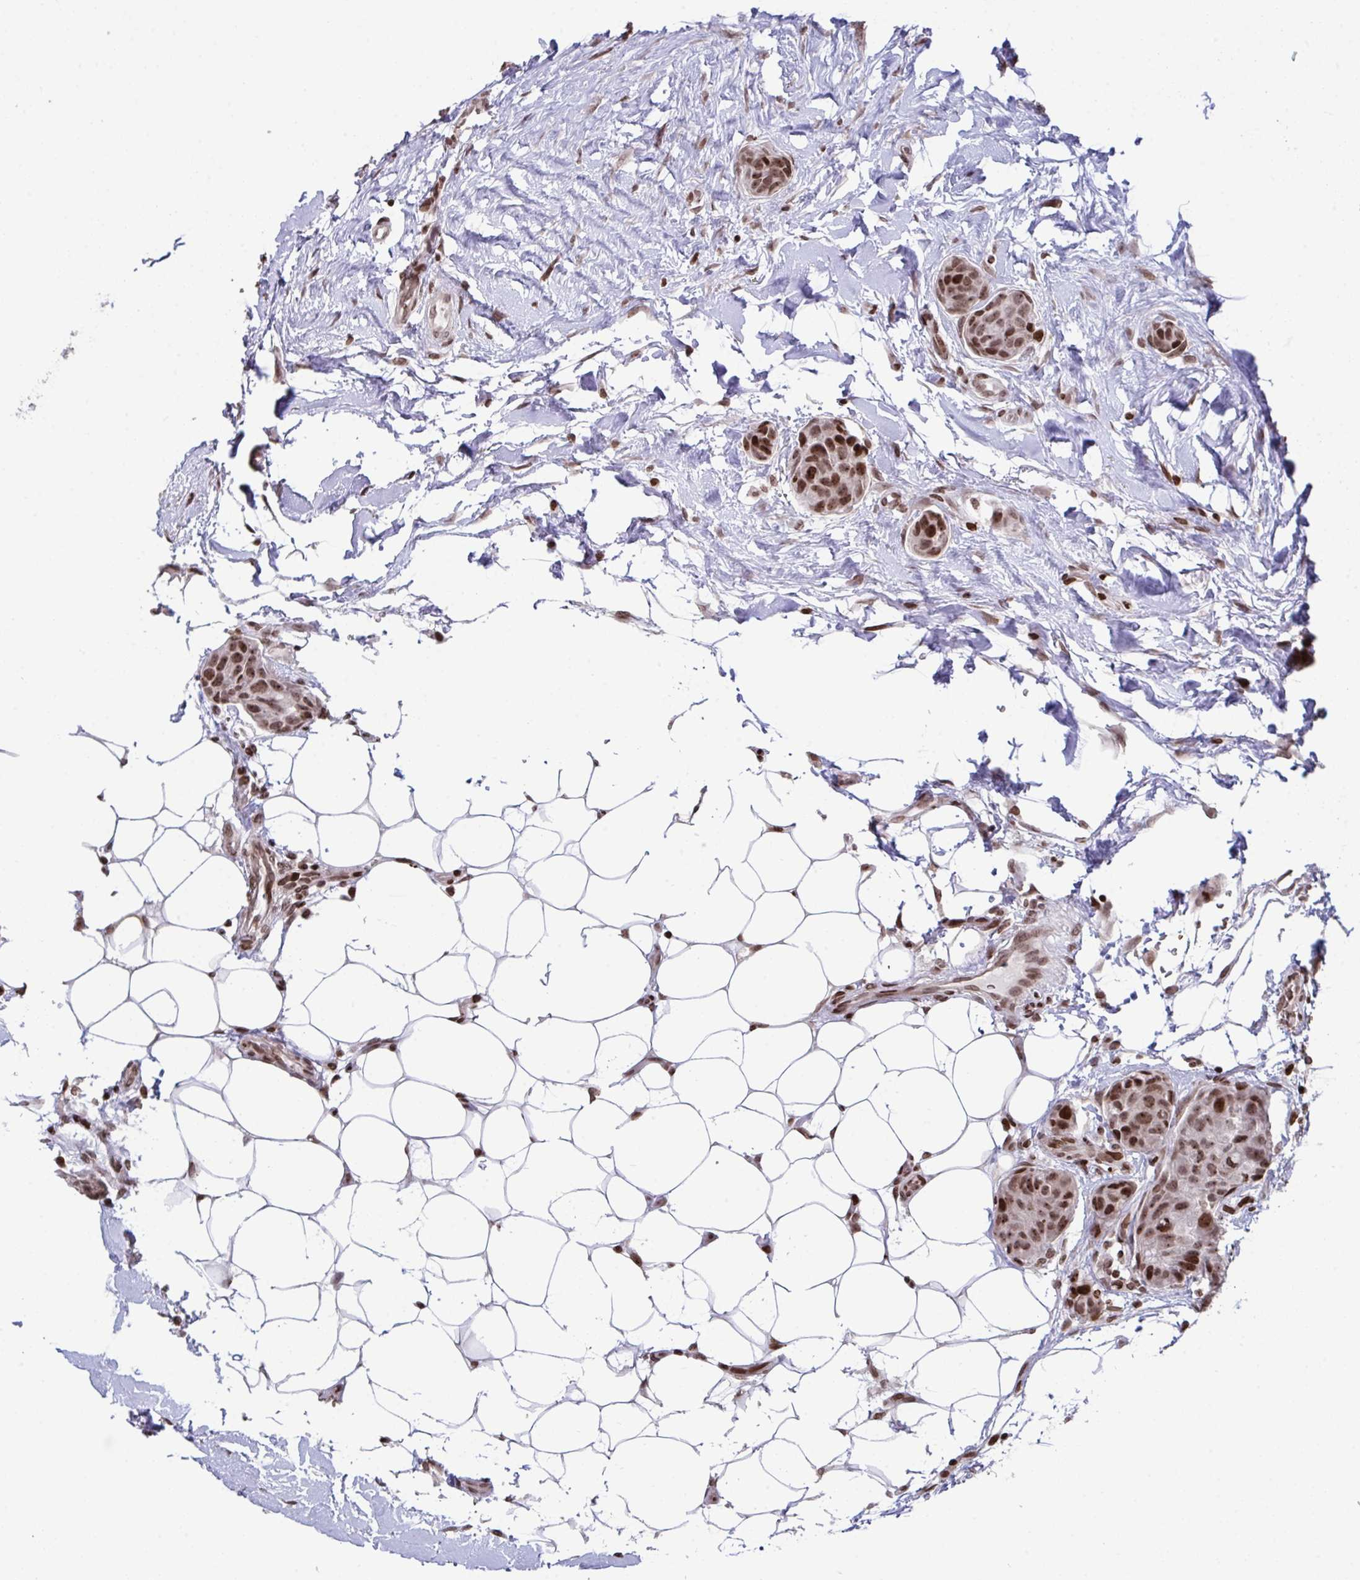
{"staining": {"intensity": "moderate", "quantity": ">75%", "location": "nuclear"}, "tissue": "breast cancer", "cell_type": "Tumor cells", "image_type": "cancer", "snomed": [{"axis": "morphology", "description": "Duct carcinoma"}, {"axis": "topography", "description": "Breast"}, {"axis": "topography", "description": "Lymph node"}], "caption": "Immunohistochemistry histopathology image of neoplastic tissue: breast cancer (invasive ductal carcinoma) stained using immunohistochemistry (IHC) shows medium levels of moderate protein expression localized specifically in the nuclear of tumor cells, appearing as a nuclear brown color.", "gene": "NIP7", "patient": {"sex": "female", "age": 80}}